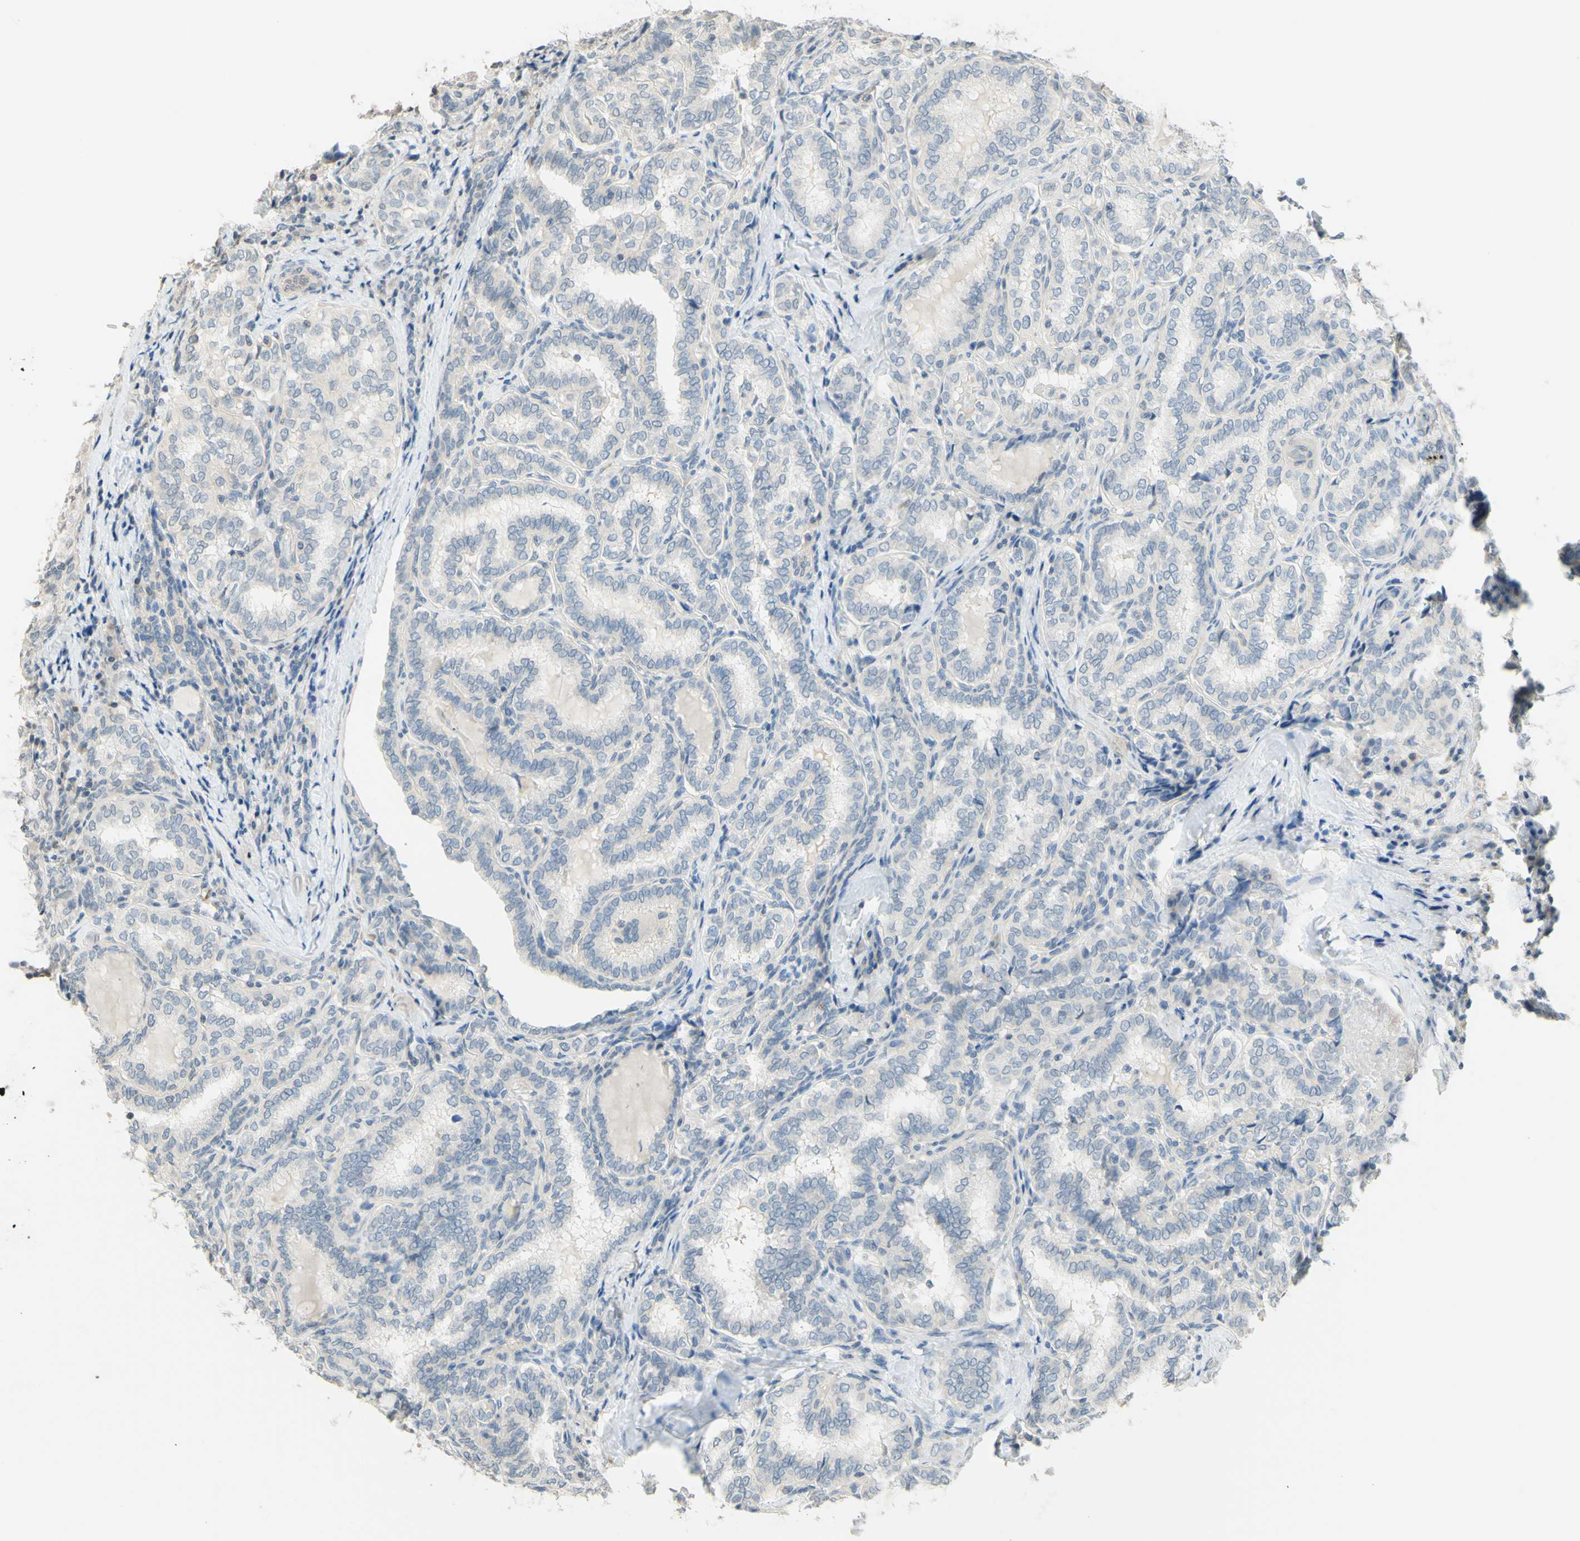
{"staining": {"intensity": "negative", "quantity": "none", "location": "none"}, "tissue": "thyroid cancer", "cell_type": "Tumor cells", "image_type": "cancer", "snomed": [{"axis": "morphology", "description": "Normal tissue, NOS"}, {"axis": "morphology", "description": "Papillary adenocarcinoma, NOS"}, {"axis": "topography", "description": "Thyroid gland"}], "caption": "Human thyroid papillary adenocarcinoma stained for a protein using immunohistochemistry exhibits no positivity in tumor cells.", "gene": "MAG", "patient": {"sex": "female", "age": 30}}